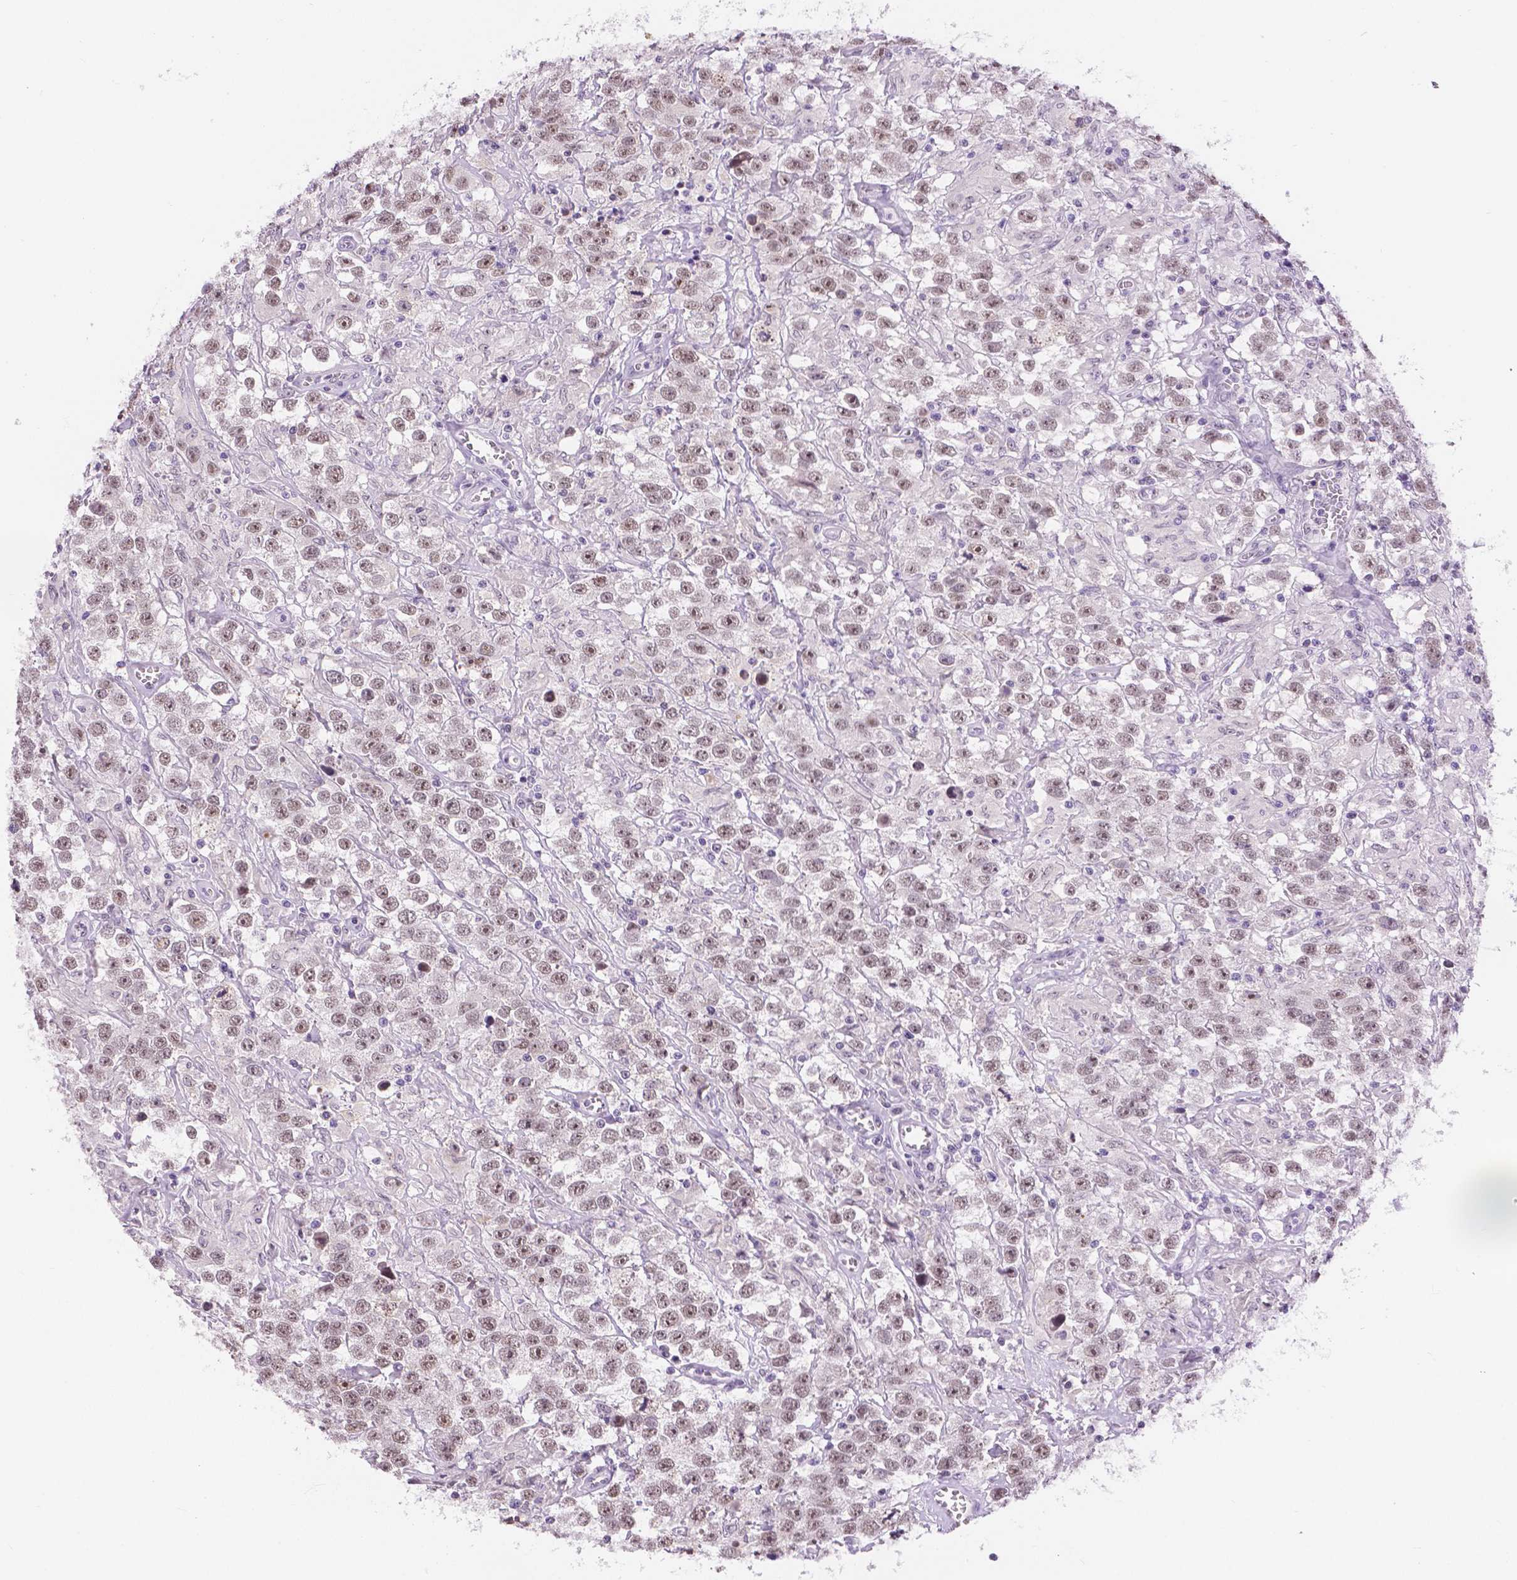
{"staining": {"intensity": "weak", "quantity": ">75%", "location": "nuclear"}, "tissue": "testis cancer", "cell_type": "Tumor cells", "image_type": "cancer", "snomed": [{"axis": "morphology", "description": "Seminoma, NOS"}, {"axis": "topography", "description": "Testis"}], "caption": "A brown stain highlights weak nuclear staining of a protein in human seminoma (testis) tumor cells.", "gene": "NHP2", "patient": {"sex": "male", "age": 43}}